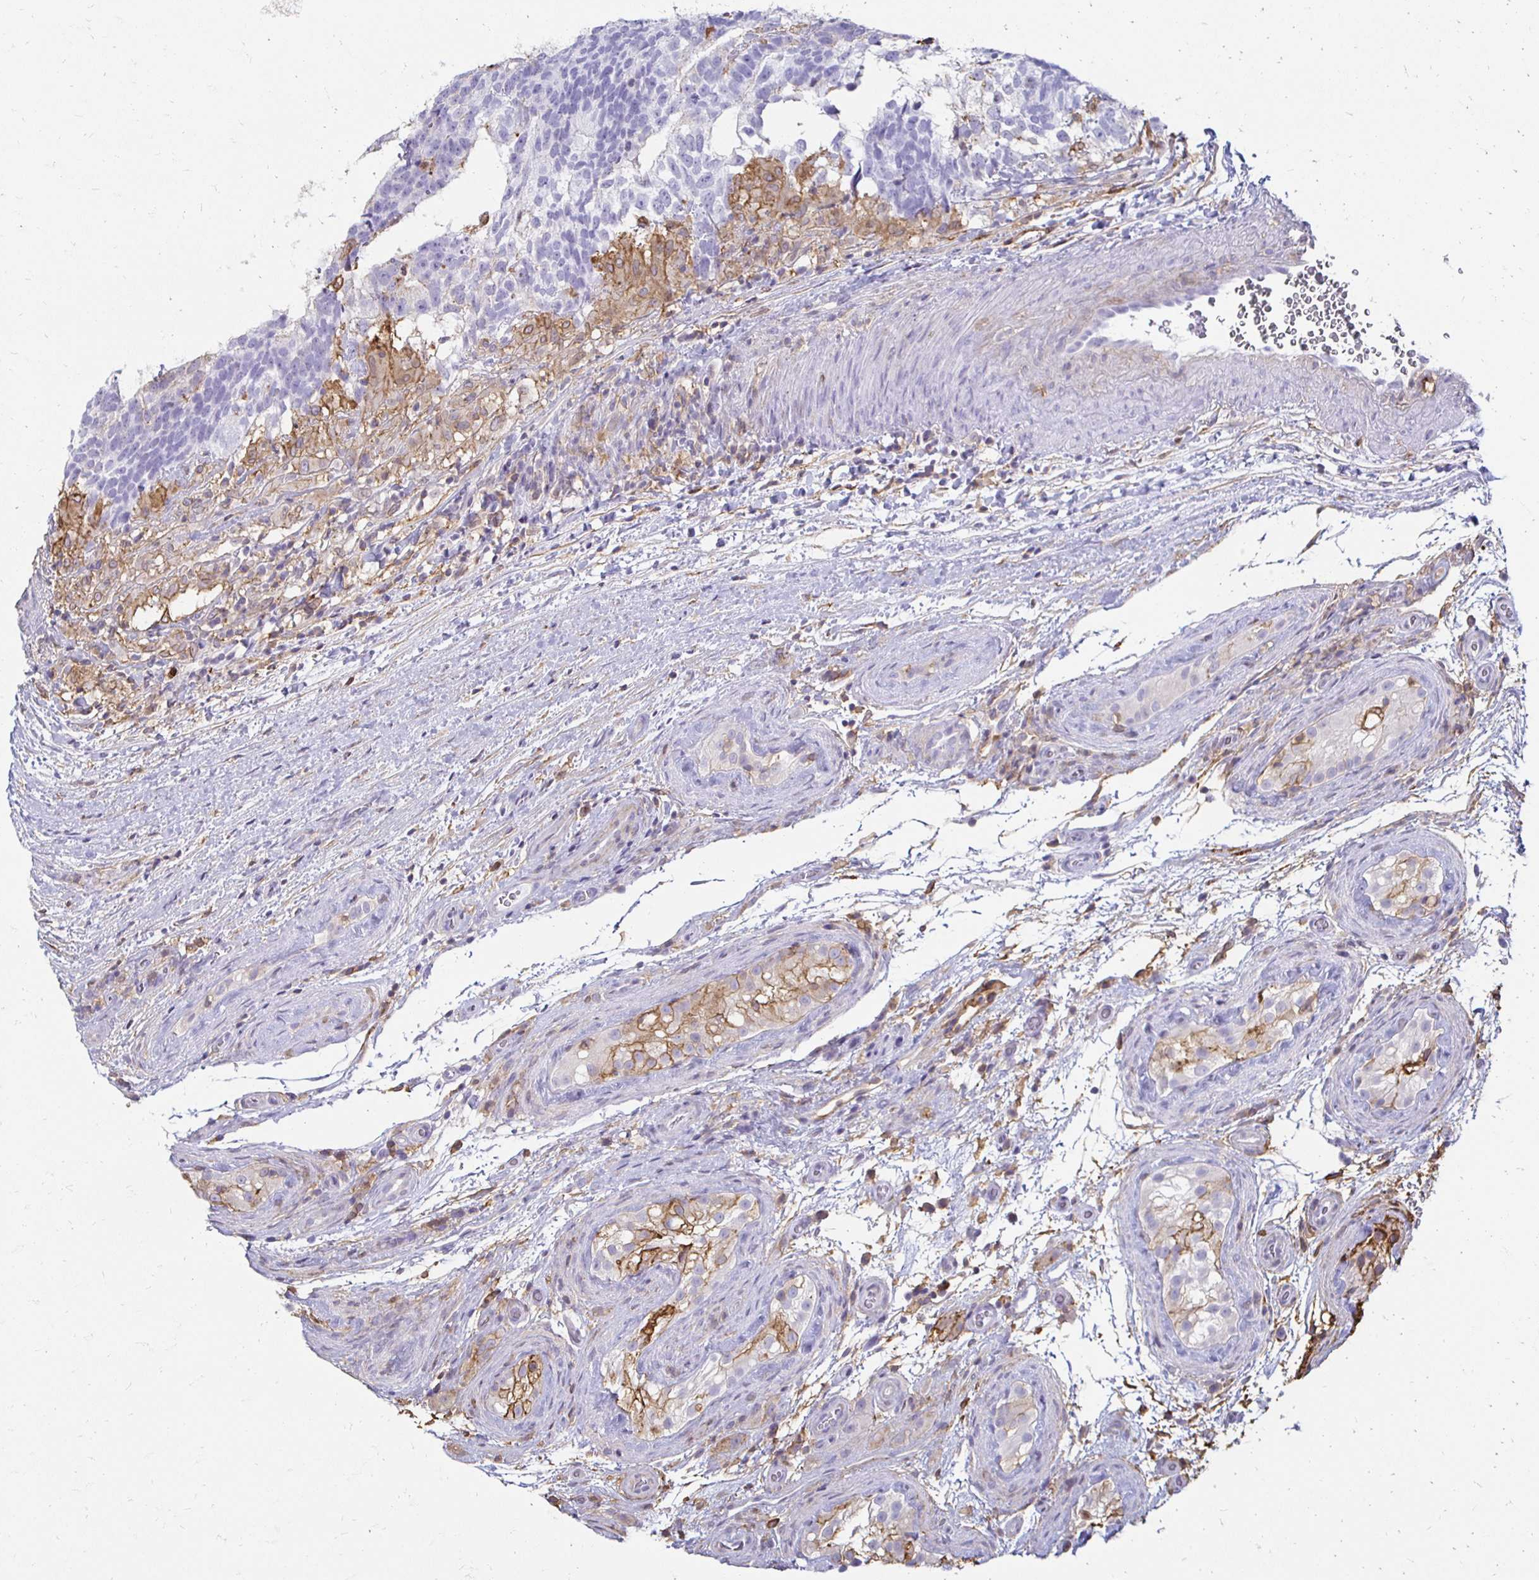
{"staining": {"intensity": "weak", "quantity": "<25%", "location": "cytoplasmic/membranous"}, "tissue": "testis cancer", "cell_type": "Tumor cells", "image_type": "cancer", "snomed": [{"axis": "morphology", "description": "Seminoma, NOS"}, {"axis": "morphology", "description": "Carcinoma, Embryonal, NOS"}, {"axis": "topography", "description": "Testis"}], "caption": "Testis cancer was stained to show a protein in brown. There is no significant positivity in tumor cells. (DAB immunohistochemistry with hematoxylin counter stain).", "gene": "TAS1R3", "patient": {"sex": "male", "age": 41}}